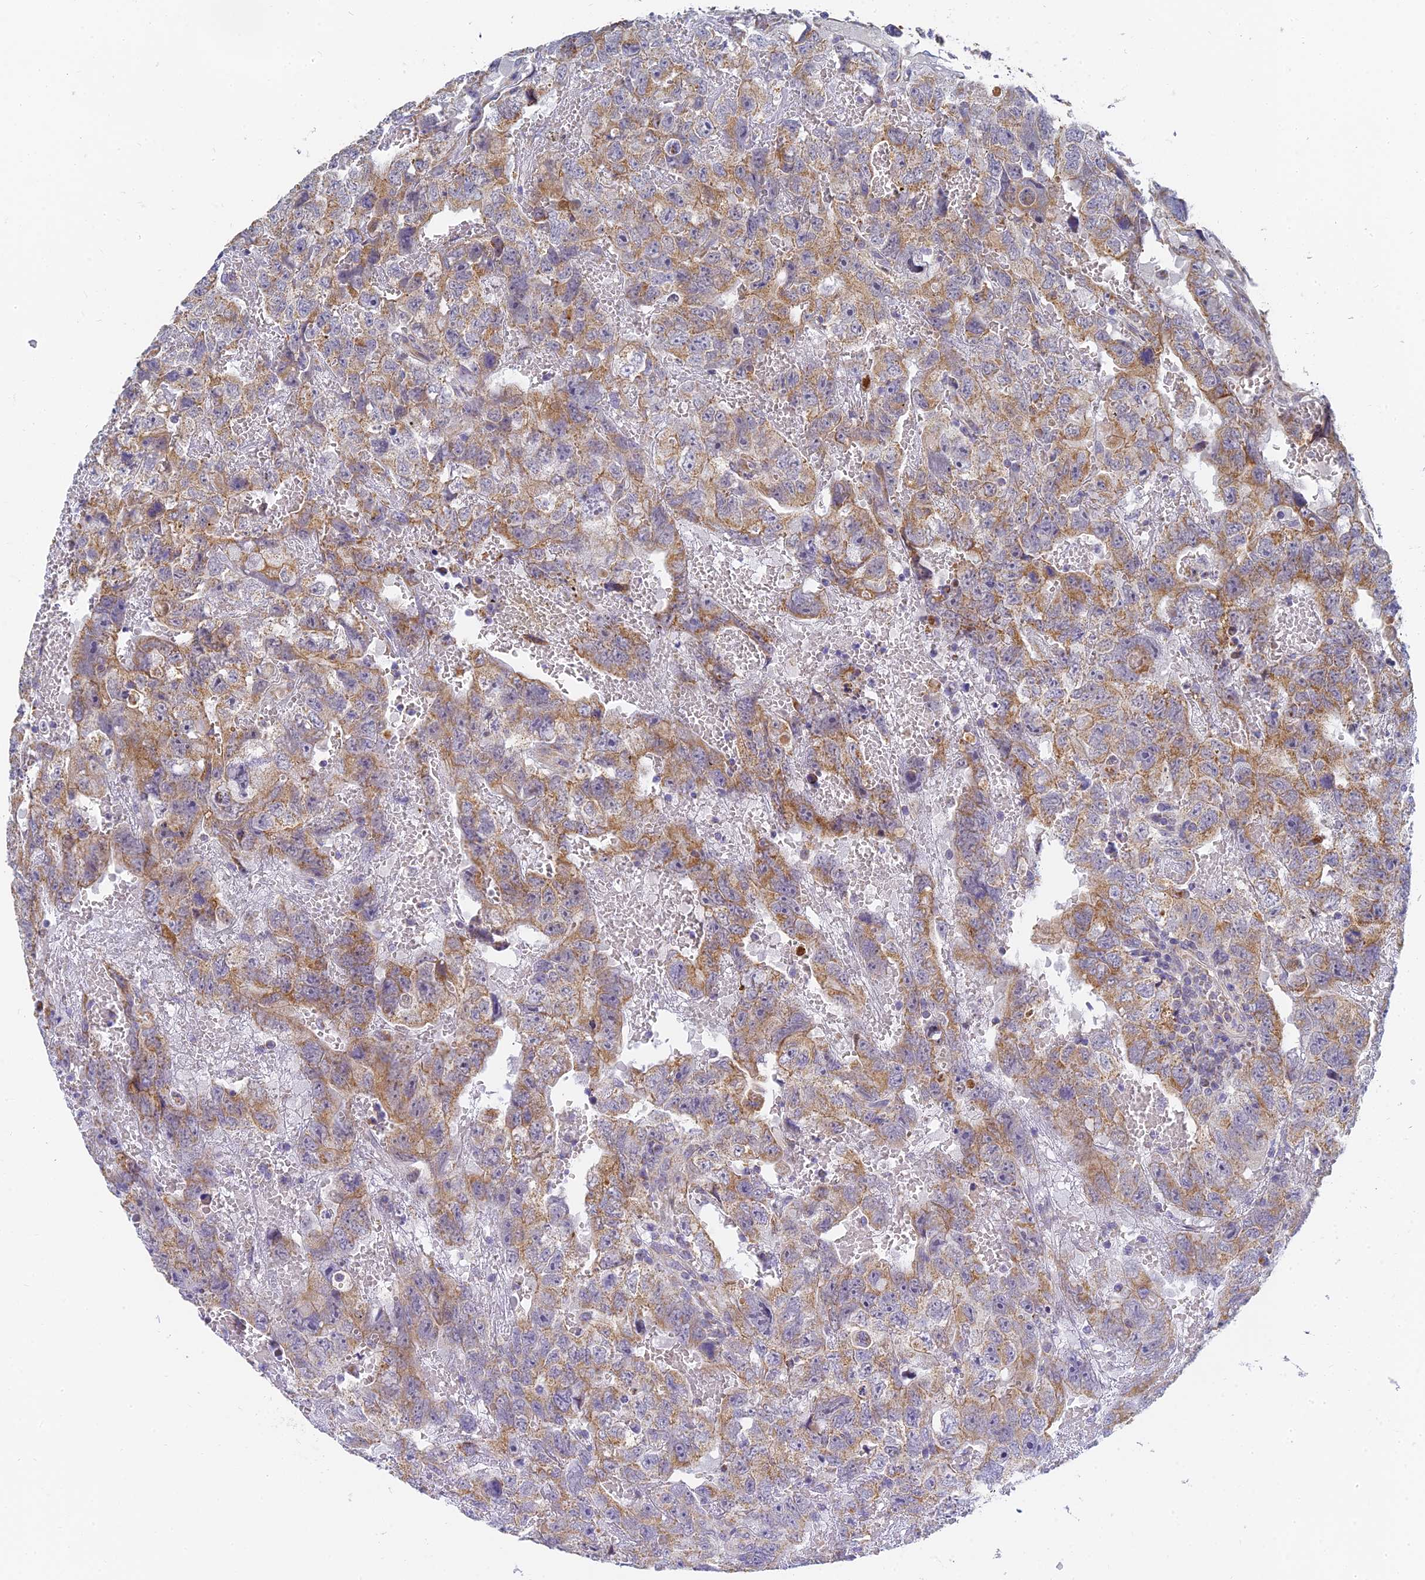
{"staining": {"intensity": "moderate", "quantity": ">75%", "location": "cytoplasmic/membranous"}, "tissue": "testis cancer", "cell_type": "Tumor cells", "image_type": "cancer", "snomed": [{"axis": "morphology", "description": "Carcinoma, Embryonal, NOS"}, {"axis": "topography", "description": "Testis"}], "caption": "An image of testis embryonal carcinoma stained for a protein reveals moderate cytoplasmic/membranous brown staining in tumor cells. The protein is stained brown, and the nuclei are stained in blue (DAB (3,3'-diaminobenzidine) IHC with brightfield microscopy, high magnification).", "gene": "MRPL15", "patient": {"sex": "male", "age": 45}}